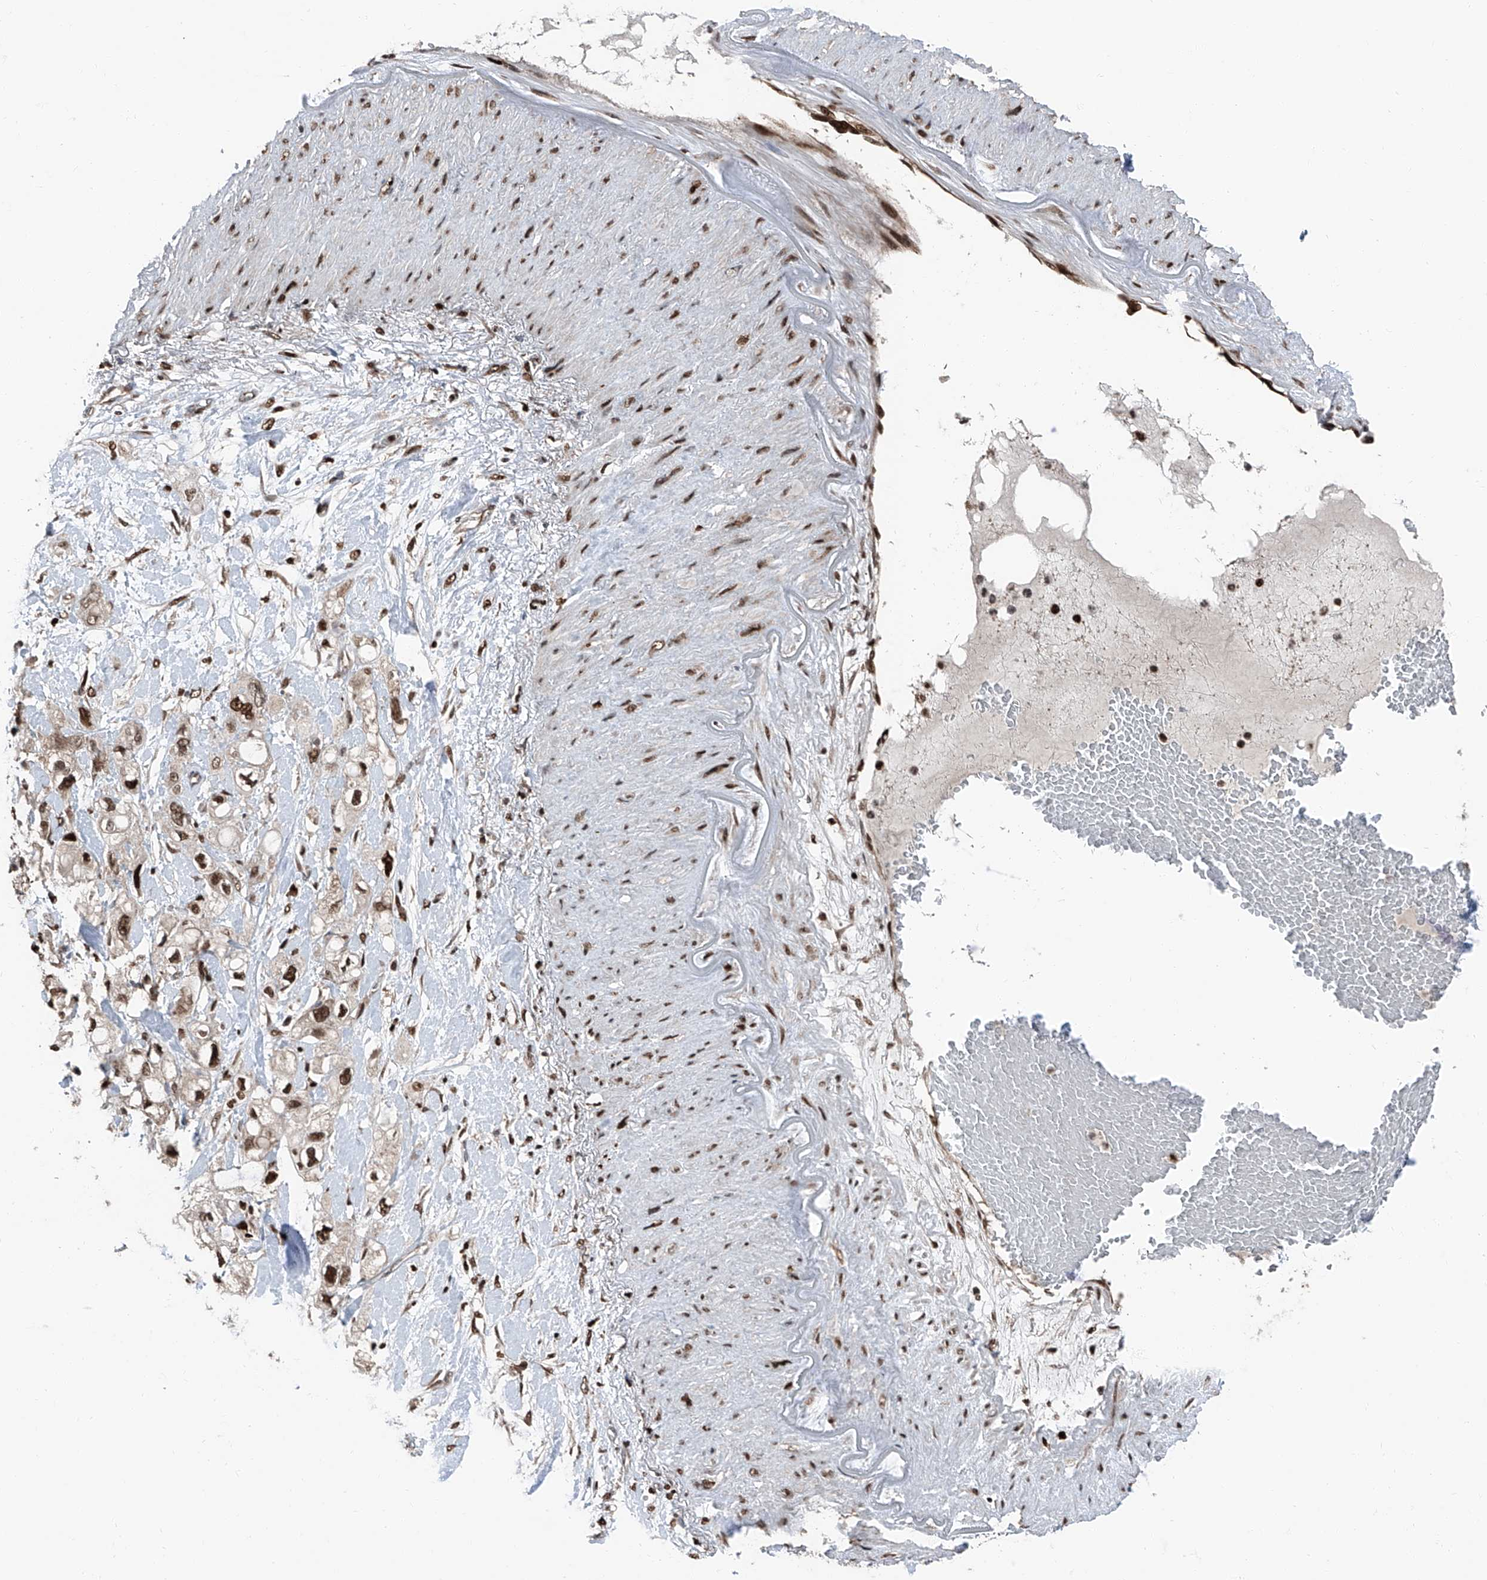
{"staining": {"intensity": "moderate", "quantity": ">75%", "location": "nuclear"}, "tissue": "pancreatic cancer", "cell_type": "Tumor cells", "image_type": "cancer", "snomed": [{"axis": "morphology", "description": "Adenocarcinoma, NOS"}, {"axis": "topography", "description": "Pancreas"}], "caption": "Protein expression by immunohistochemistry (IHC) exhibits moderate nuclear positivity in about >75% of tumor cells in adenocarcinoma (pancreatic).", "gene": "FKBP5", "patient": {"sex": "female", "age": 56}}